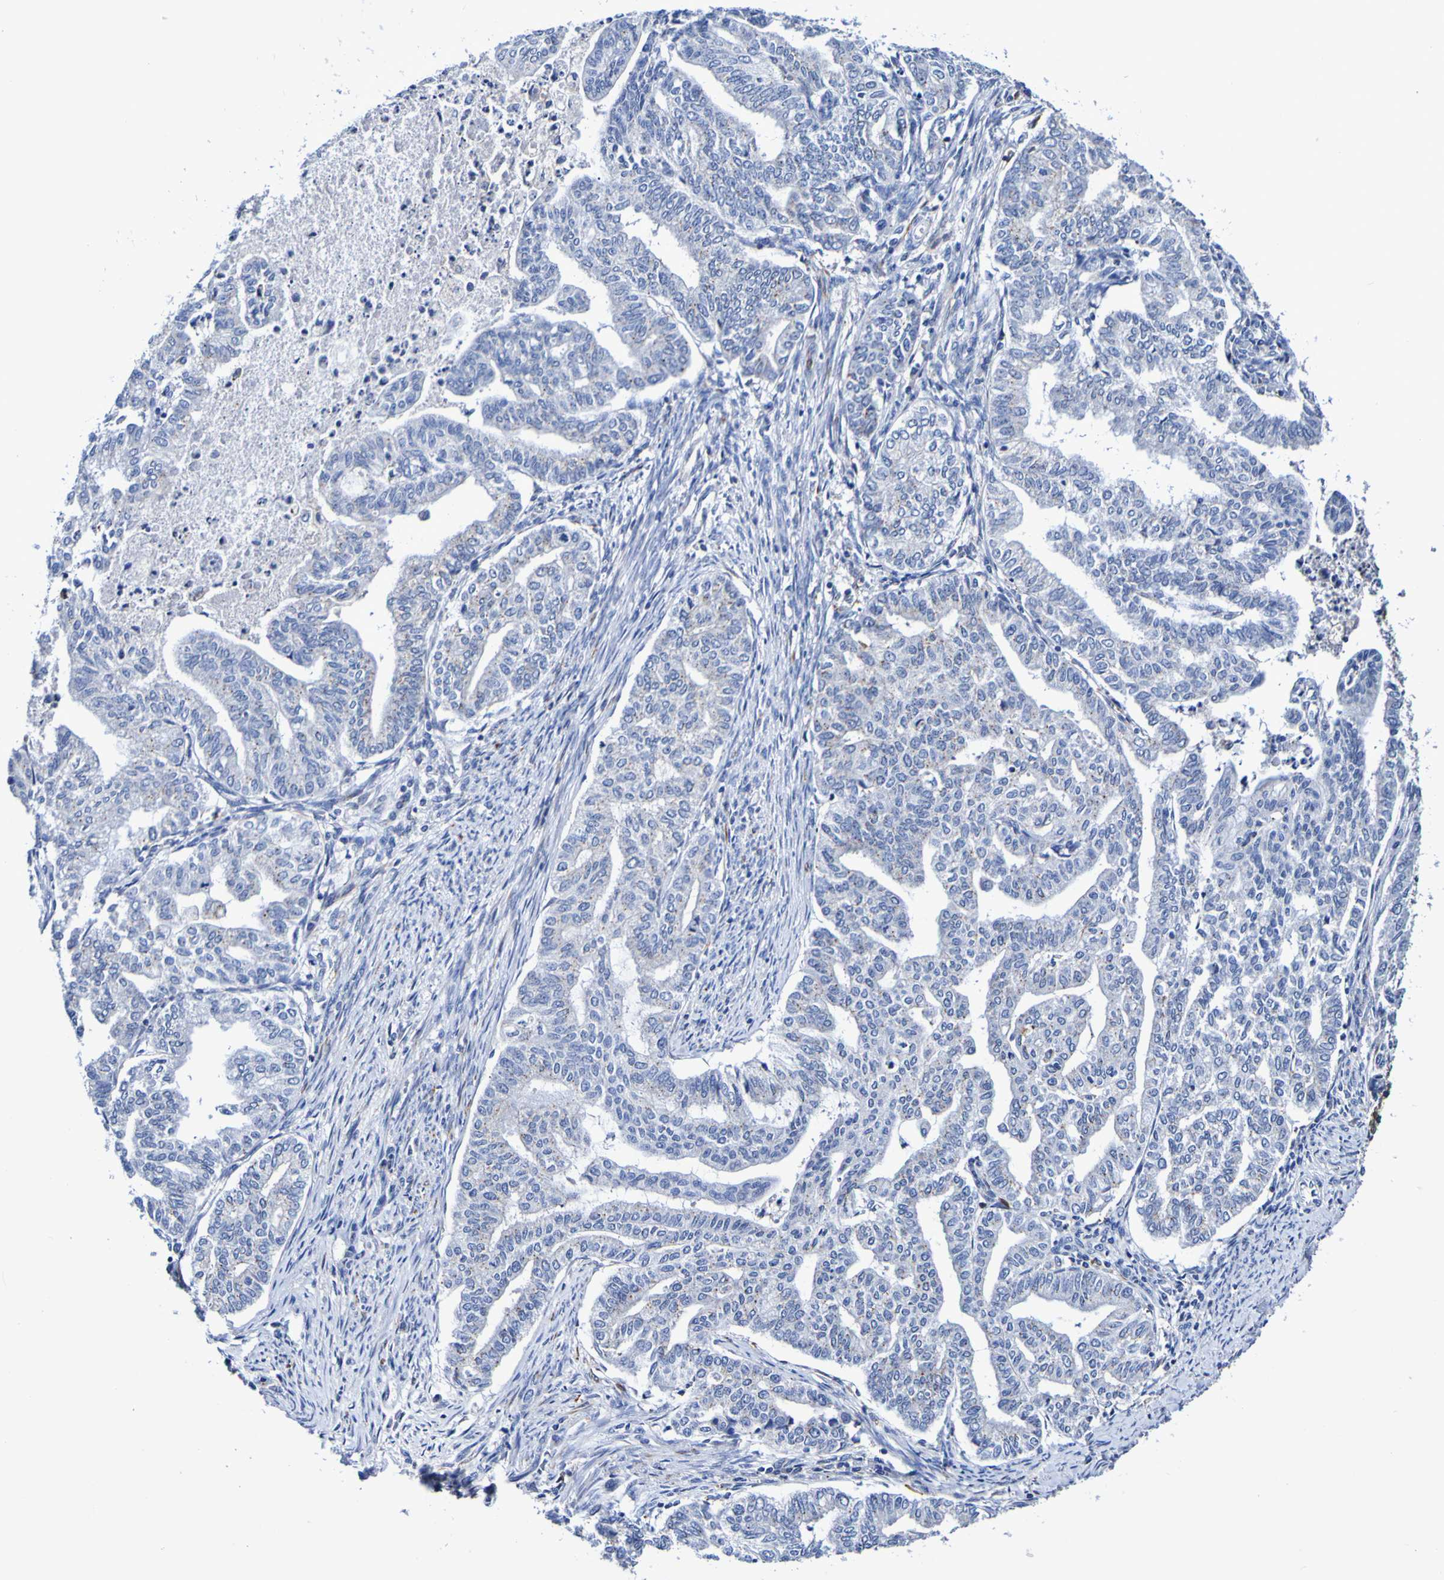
{"staining": {"intensity": "negative", "quantity": "none", "location": "none"}, "tissue": "endometrial cancer", "cell_type": "Tumor cells", "image_type": "cancer", "snomed": [{"axis": "morphology", "description": "Adenocarcinoma, NOS"}, {"axis": "topography", "description": "Endometrium"}], "caption": "IHC of human endometrial adenocarcinoma exhibits no staining in tumor cells.", "gene": "SEZ6", "patient": {"sex": "female", "age": 79}}